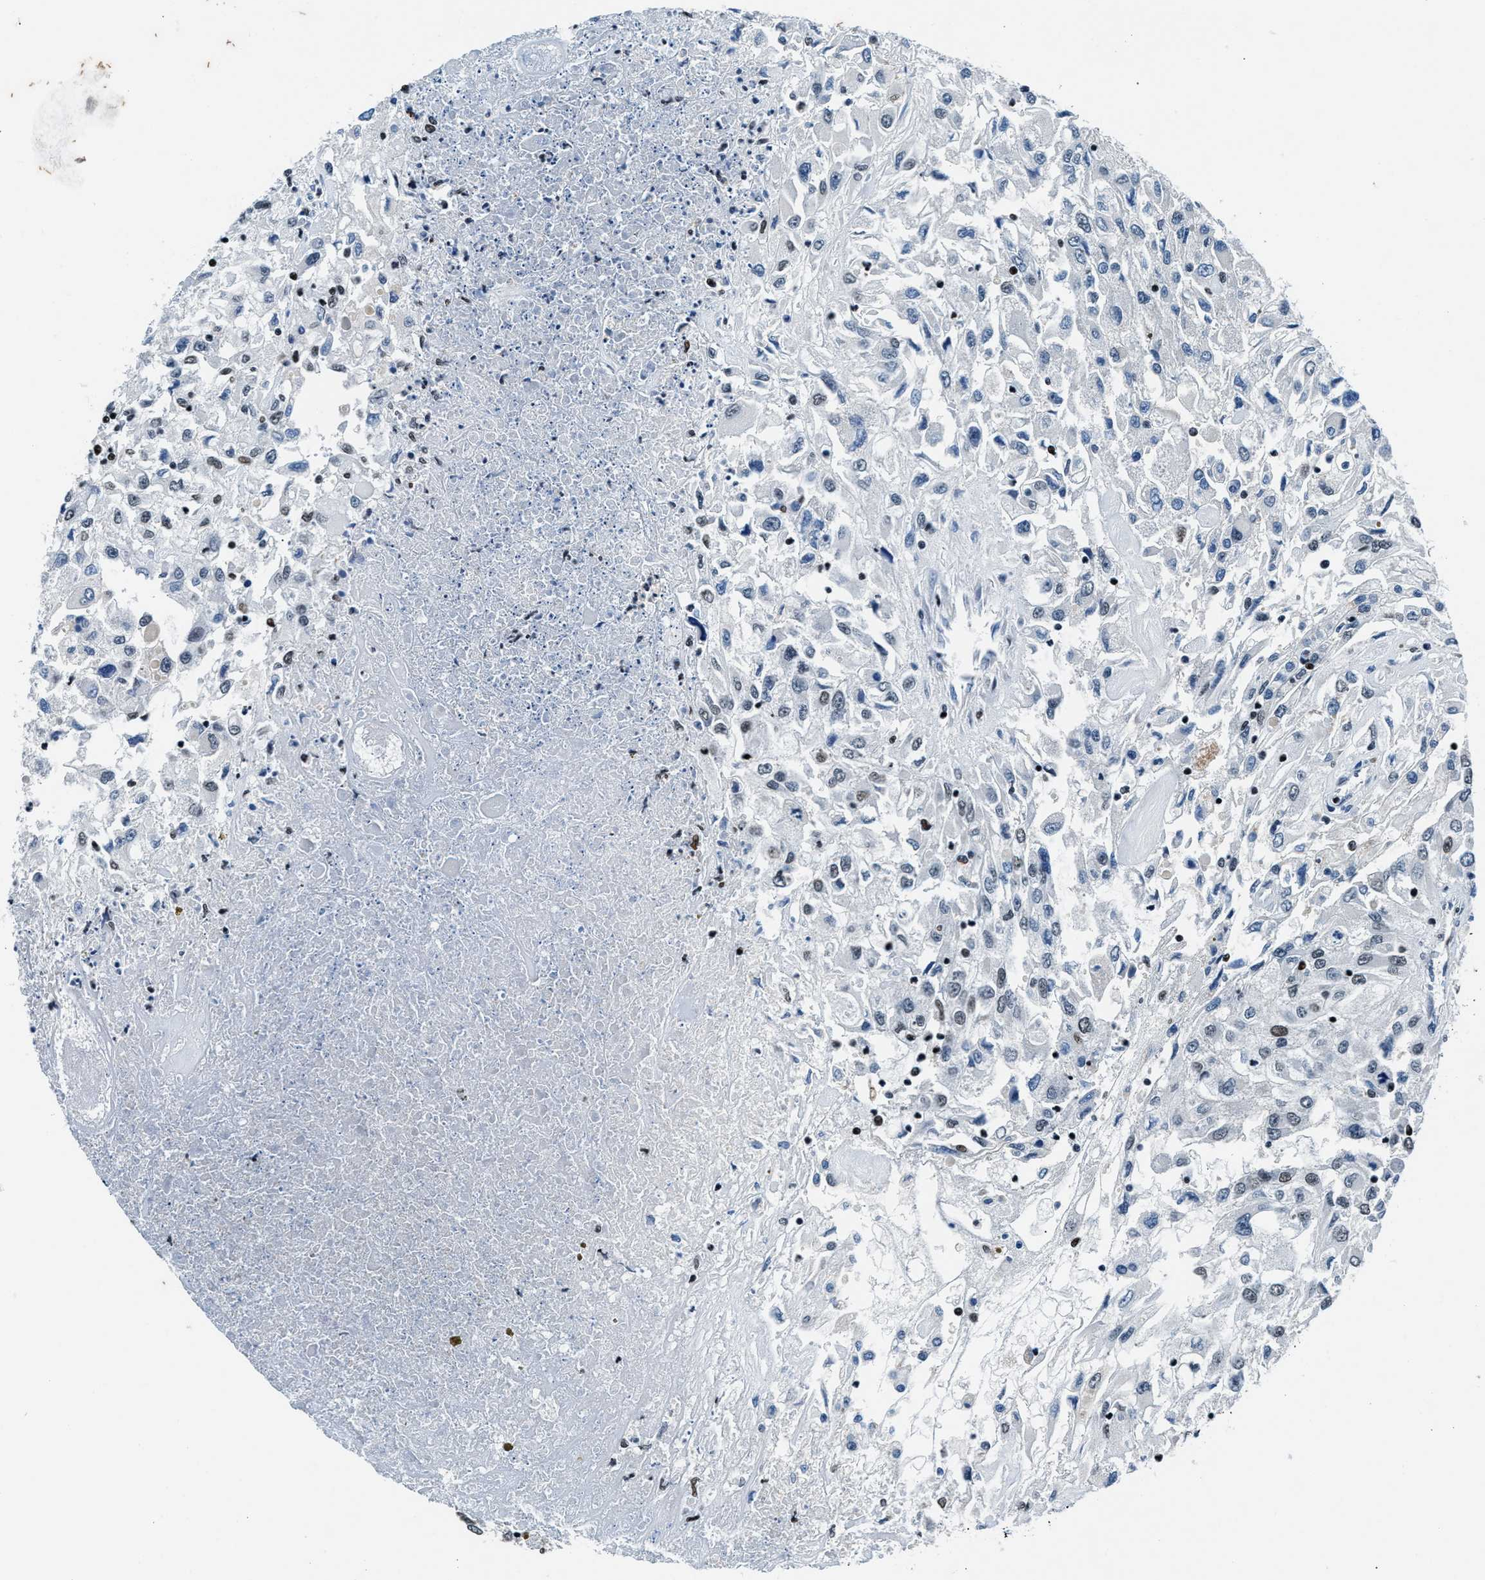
{"staining": {"intensity": "weak", "quantity": "<25%", "location": "nuclear"}, "tissue": "renal cancer", "cell_type": "Tumor cells", "image_type": "cancer", "snomed": [{"axis": "morphology", "description": "Adenocarcinoma, NOS"}, {"axis": "topography", "description": "Kidney"}], "caption": "DAB immunohistochemical staining of adenocarcinoma (renal) exhibits no significant staining in tumor cells.", "gene": "PRRC2B", "patient": {"sex": "female", "age": 52}}